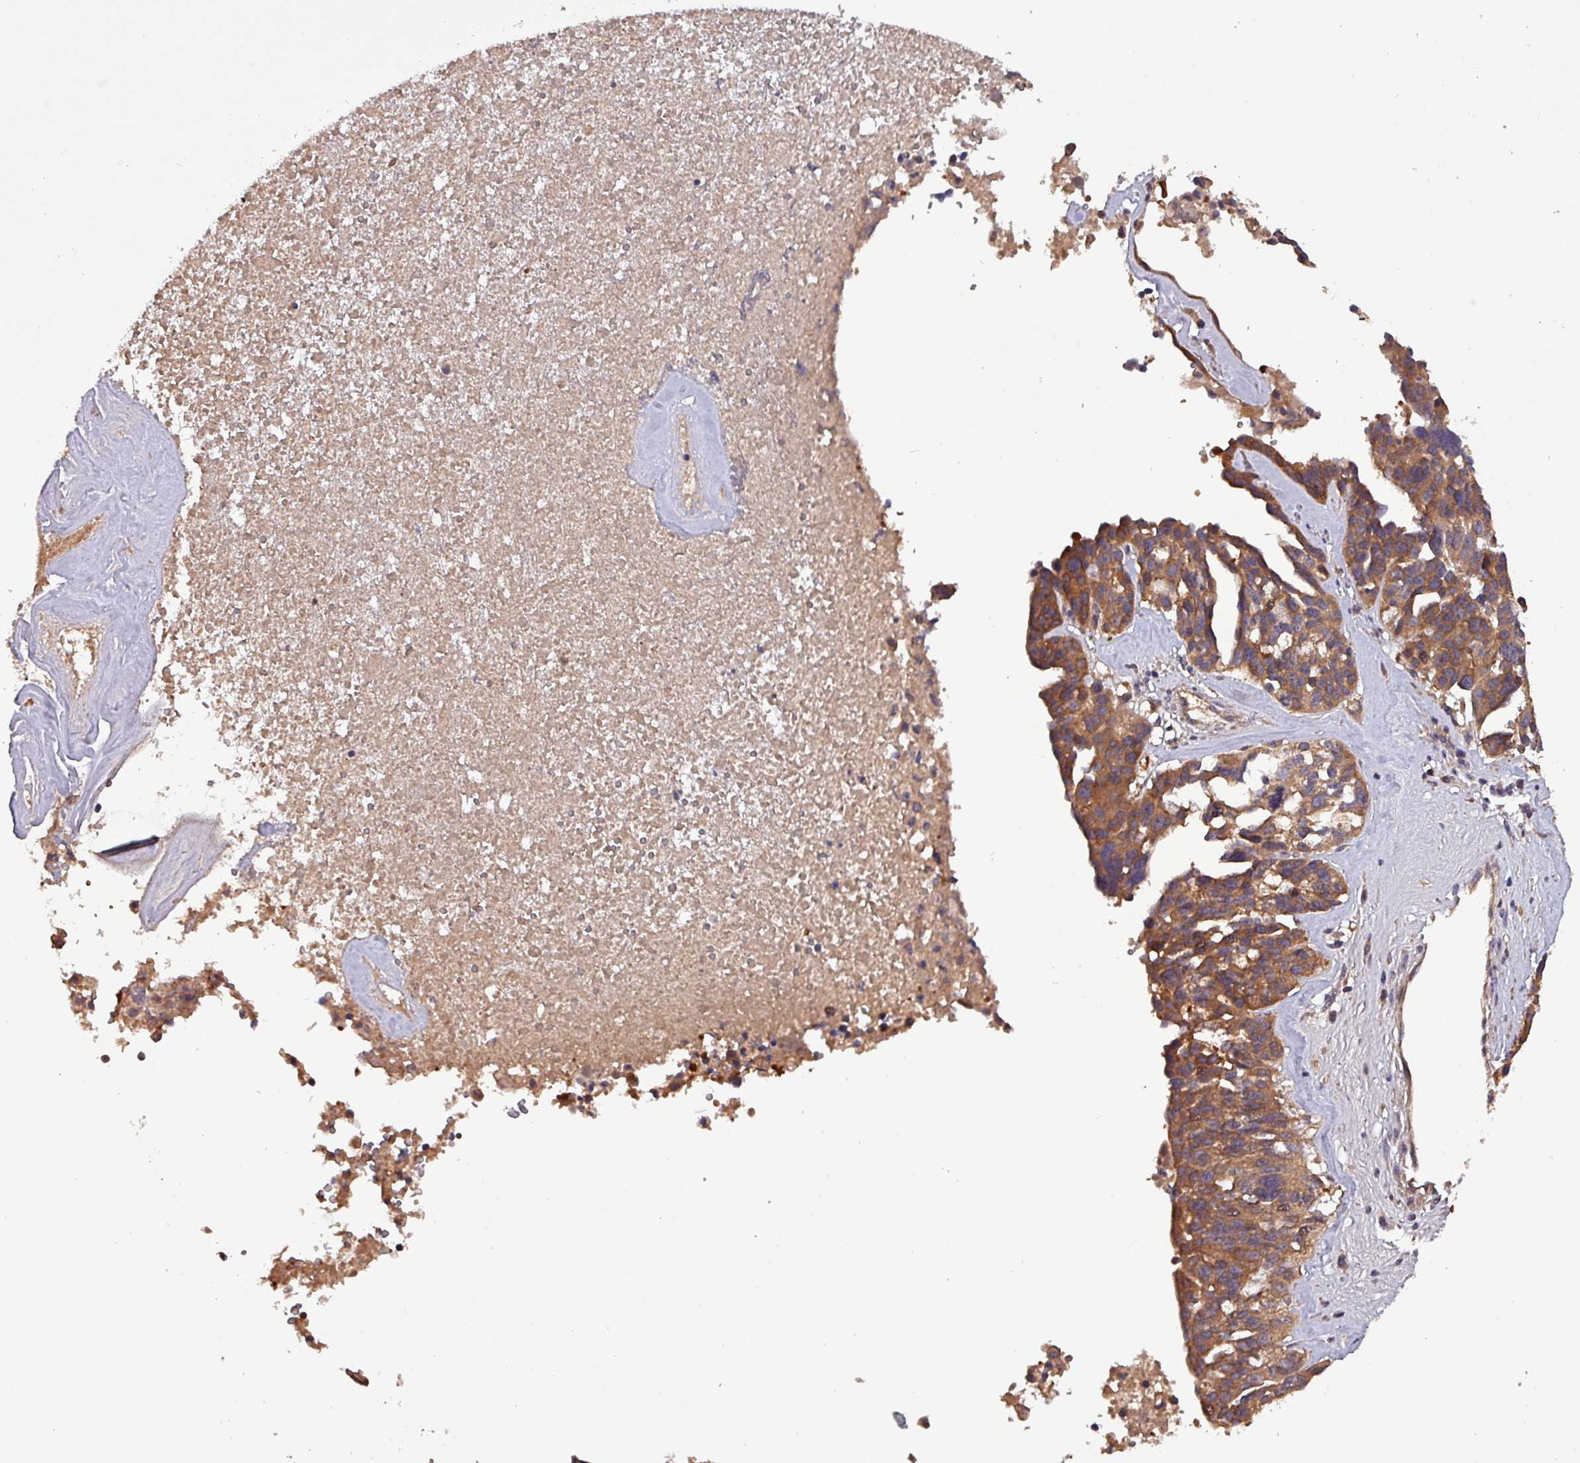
{"staining": {"intensity": "moderate", "quantity": ">75%", "location": "cytoplasmic/membranous"}, "tissue": "ovarian cancer", "cell_type": "Tumor cells", "image_type": "cancer", "snomed": [{"axis": "morphology", "description": "Cystadenocarcinoma, serous, NOS"}, {"axis": "topography", "description": "Ovary"}], "caption": "Immunohistochemical staining of ovarian serous cystadenocarcinoma shows medium levels of moderate cytoplasmic/membranous protein expression in approximately >75% of tumor cells.", "gene": "PAFAH1B2", "patient": {"sex": "female", "age": 59}}